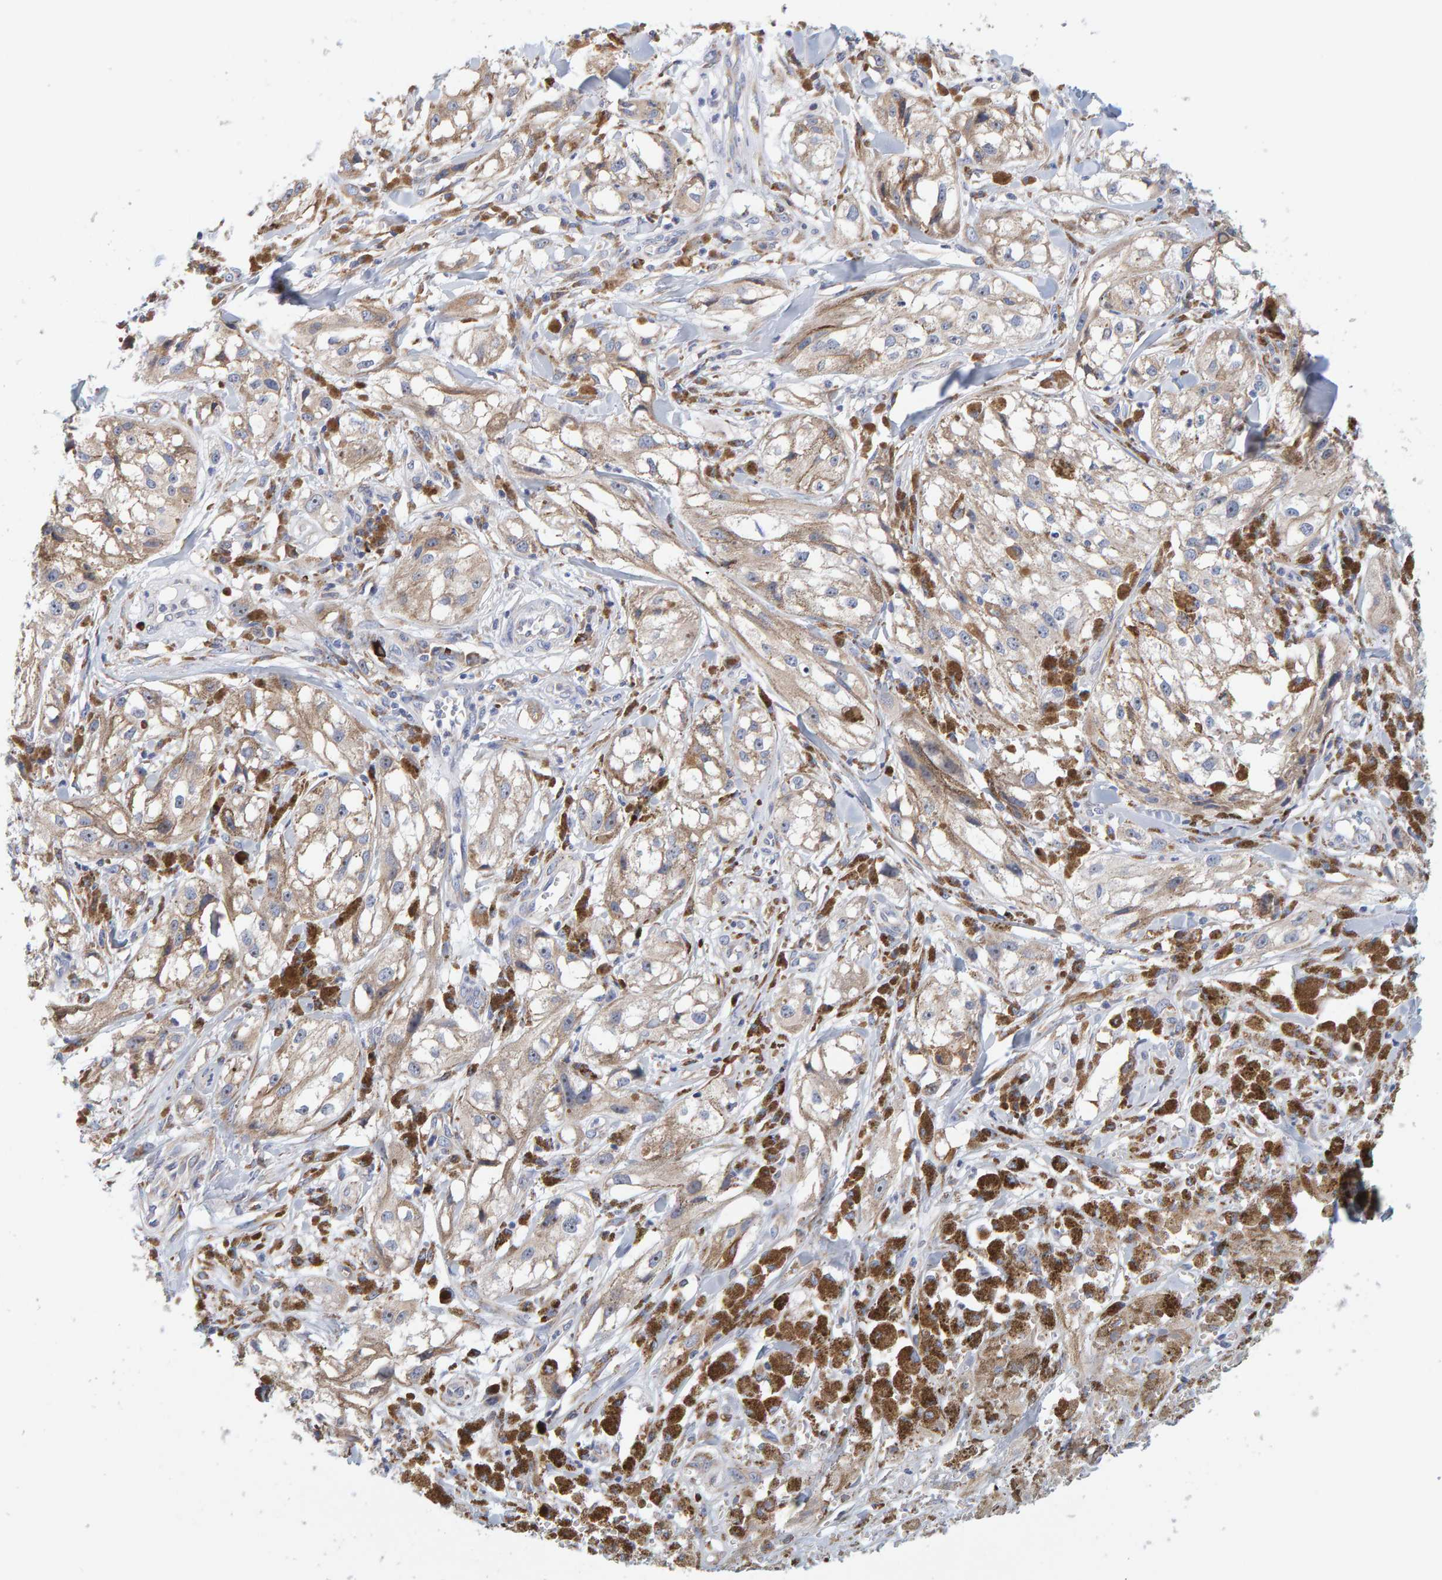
{"staining": {"intensity": "moderate", "quantity": ">75%", "location": "cytoplasmic/membranous"}, "tissue": "melanoma", "cell_type": "Tumor cells", "image_type": "cancer", "snomed": [{"axis": "morphology", "description": "Malignant melanoma, NOS"}, {"axis": "topography", "description": "Skin"}], "caption": "Protein analysis of malignant melanoma tissue exhibits moderate cytoplasmic/membranous staining in about >75% of tumor cells.", "gene": "SGPL1", "patient": {"sex": "male", "age": 88}}